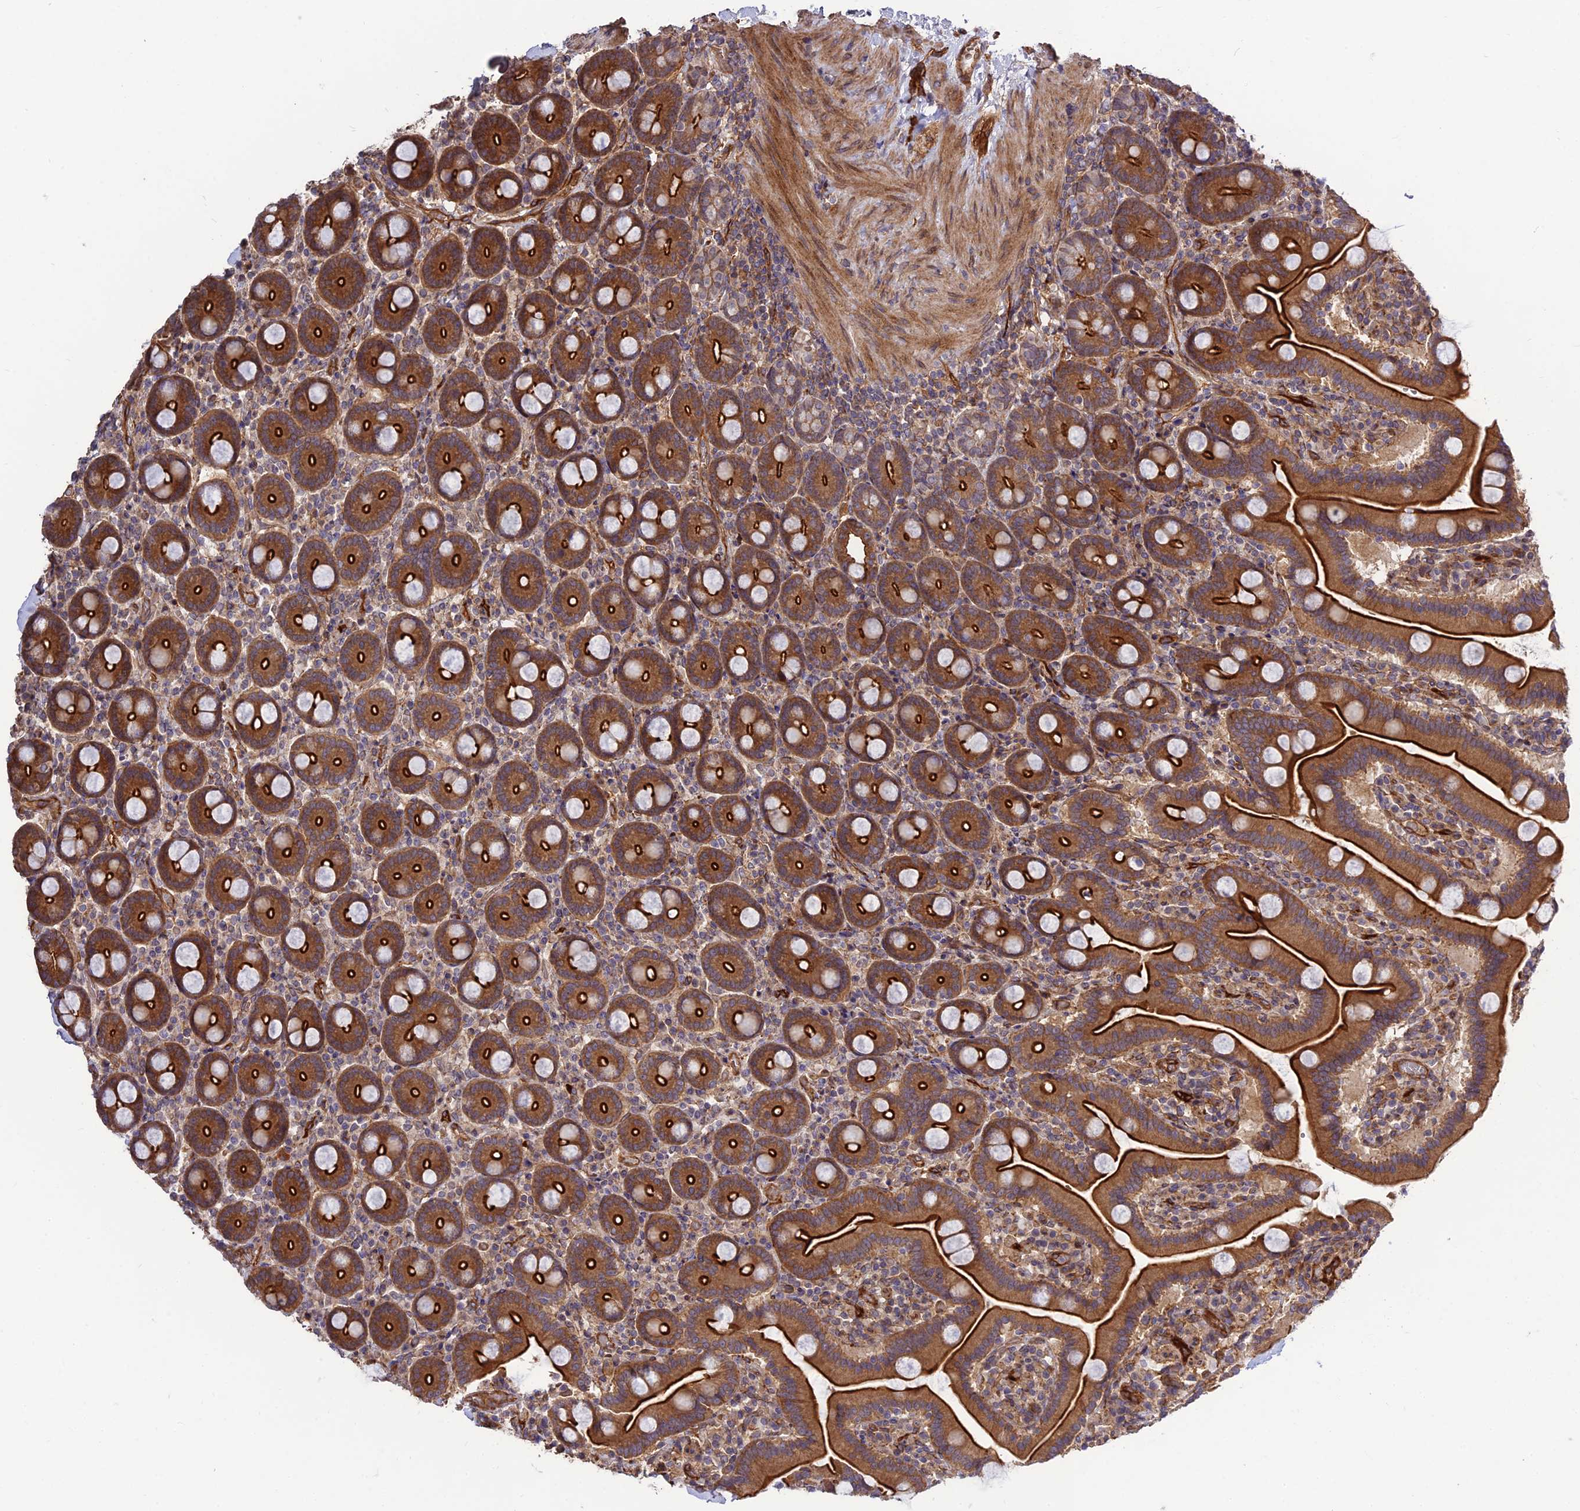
{"staining": {"intensity": "strong", "quantity": ">75%", "location": "cytoplasmic/membranous"}, "tissue": "duodenum", "cell_type": "Glandular cells", "image_type": "normal", "snomed": [{"axis": "morphology", "description": "Normal tissue, NOS"}, {"axis": "topography", "description": "Duodenum"}], "caption": "Immunohistochemical staining of benign duodenum shows >75% levels of strong cytoplasmic/membranous protein positivity in about >75% of glandular cells. Using DAB (3,3'-diaminobenzidine) (brown) and hematoxylin (blue) stains, captured at high magnification using brightfield microscopy.", "gene": "CRTAP", "patient": {"sex": "male", "age": 55}}